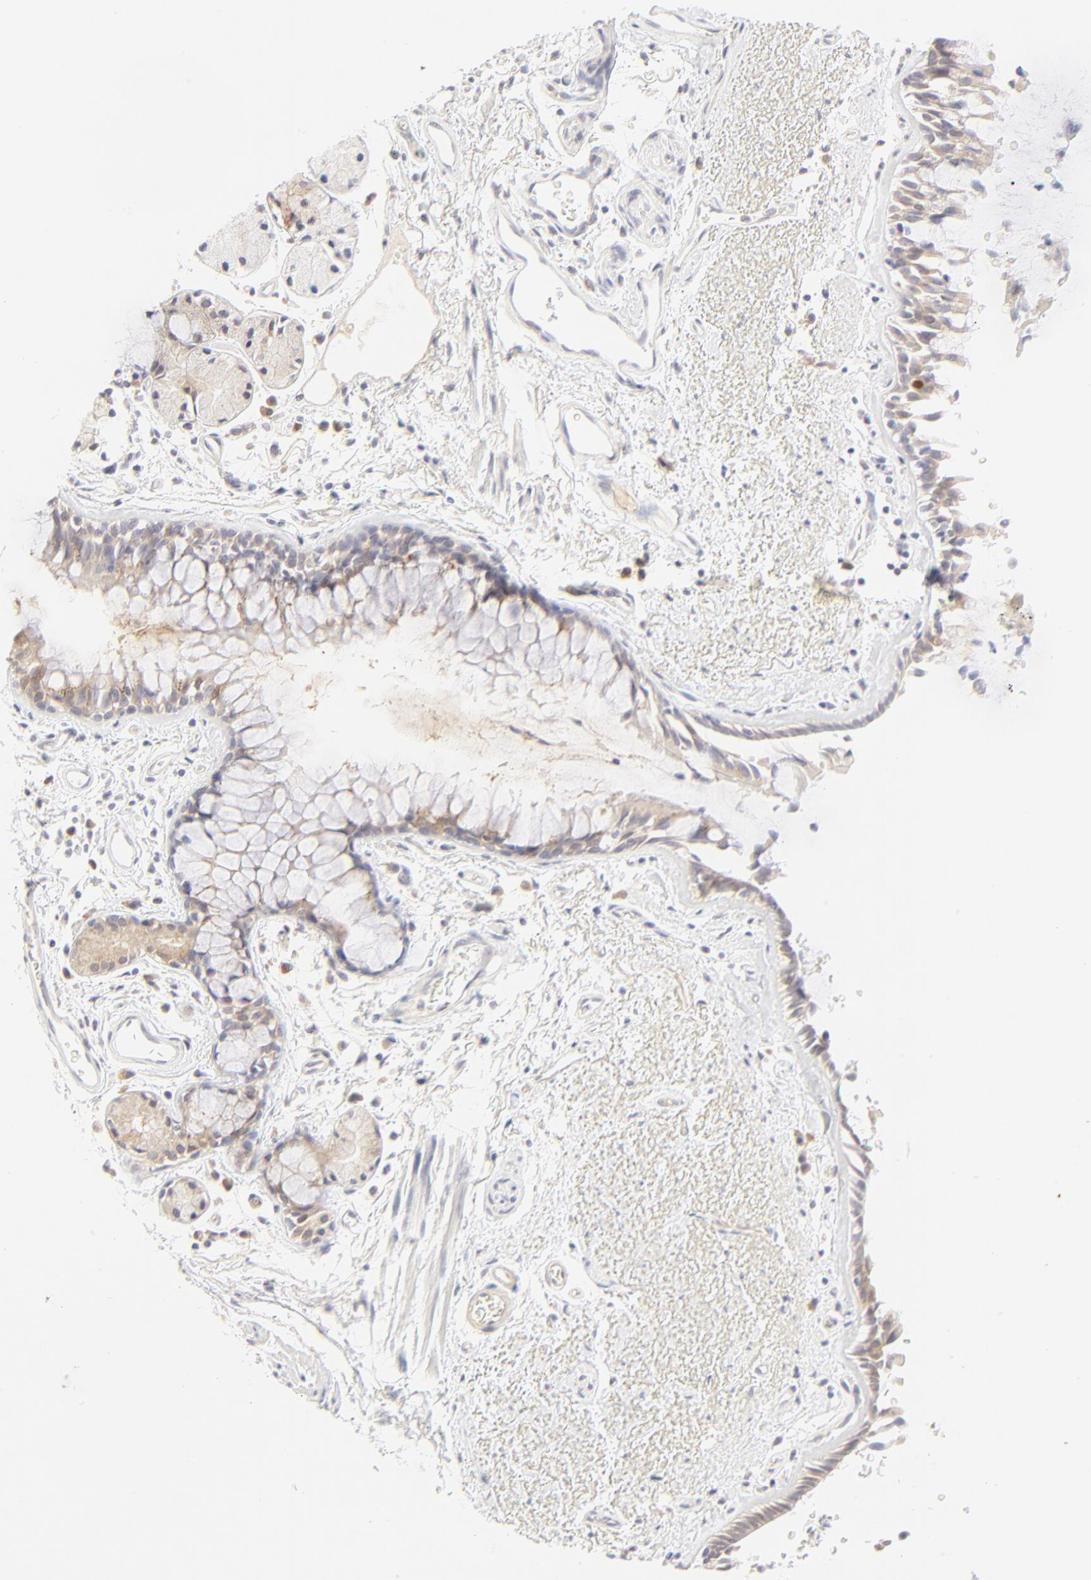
{"staining": {"intensity": "moderate", "quantity": "25%-75%", "location": "cytoplasmic/membranous"}, "tissue": "bronchus", "cell_type": "Respiratory epithelial cells", "image_type": "normal", "snomed": [{"axis": "morphology", "description": "Normal tissue, NOS"}, {"axis": "morphology", "description": "Adenocarcinoma, NOS"}, {"axis": "topography", "description": "Bronchus"}, {"axis": "topography", "description": "Lung"}], "caption": "Immunohistochemistry micrograph of benign human bronchus stained for a protein (brown), which reveals medium levels of moderate cytoplasmic/membranous staining in approximately 25%-75% of respiratory epithelial cells.", "gene": "NKX2", "patient": {"sex": "male", "age": 71}}